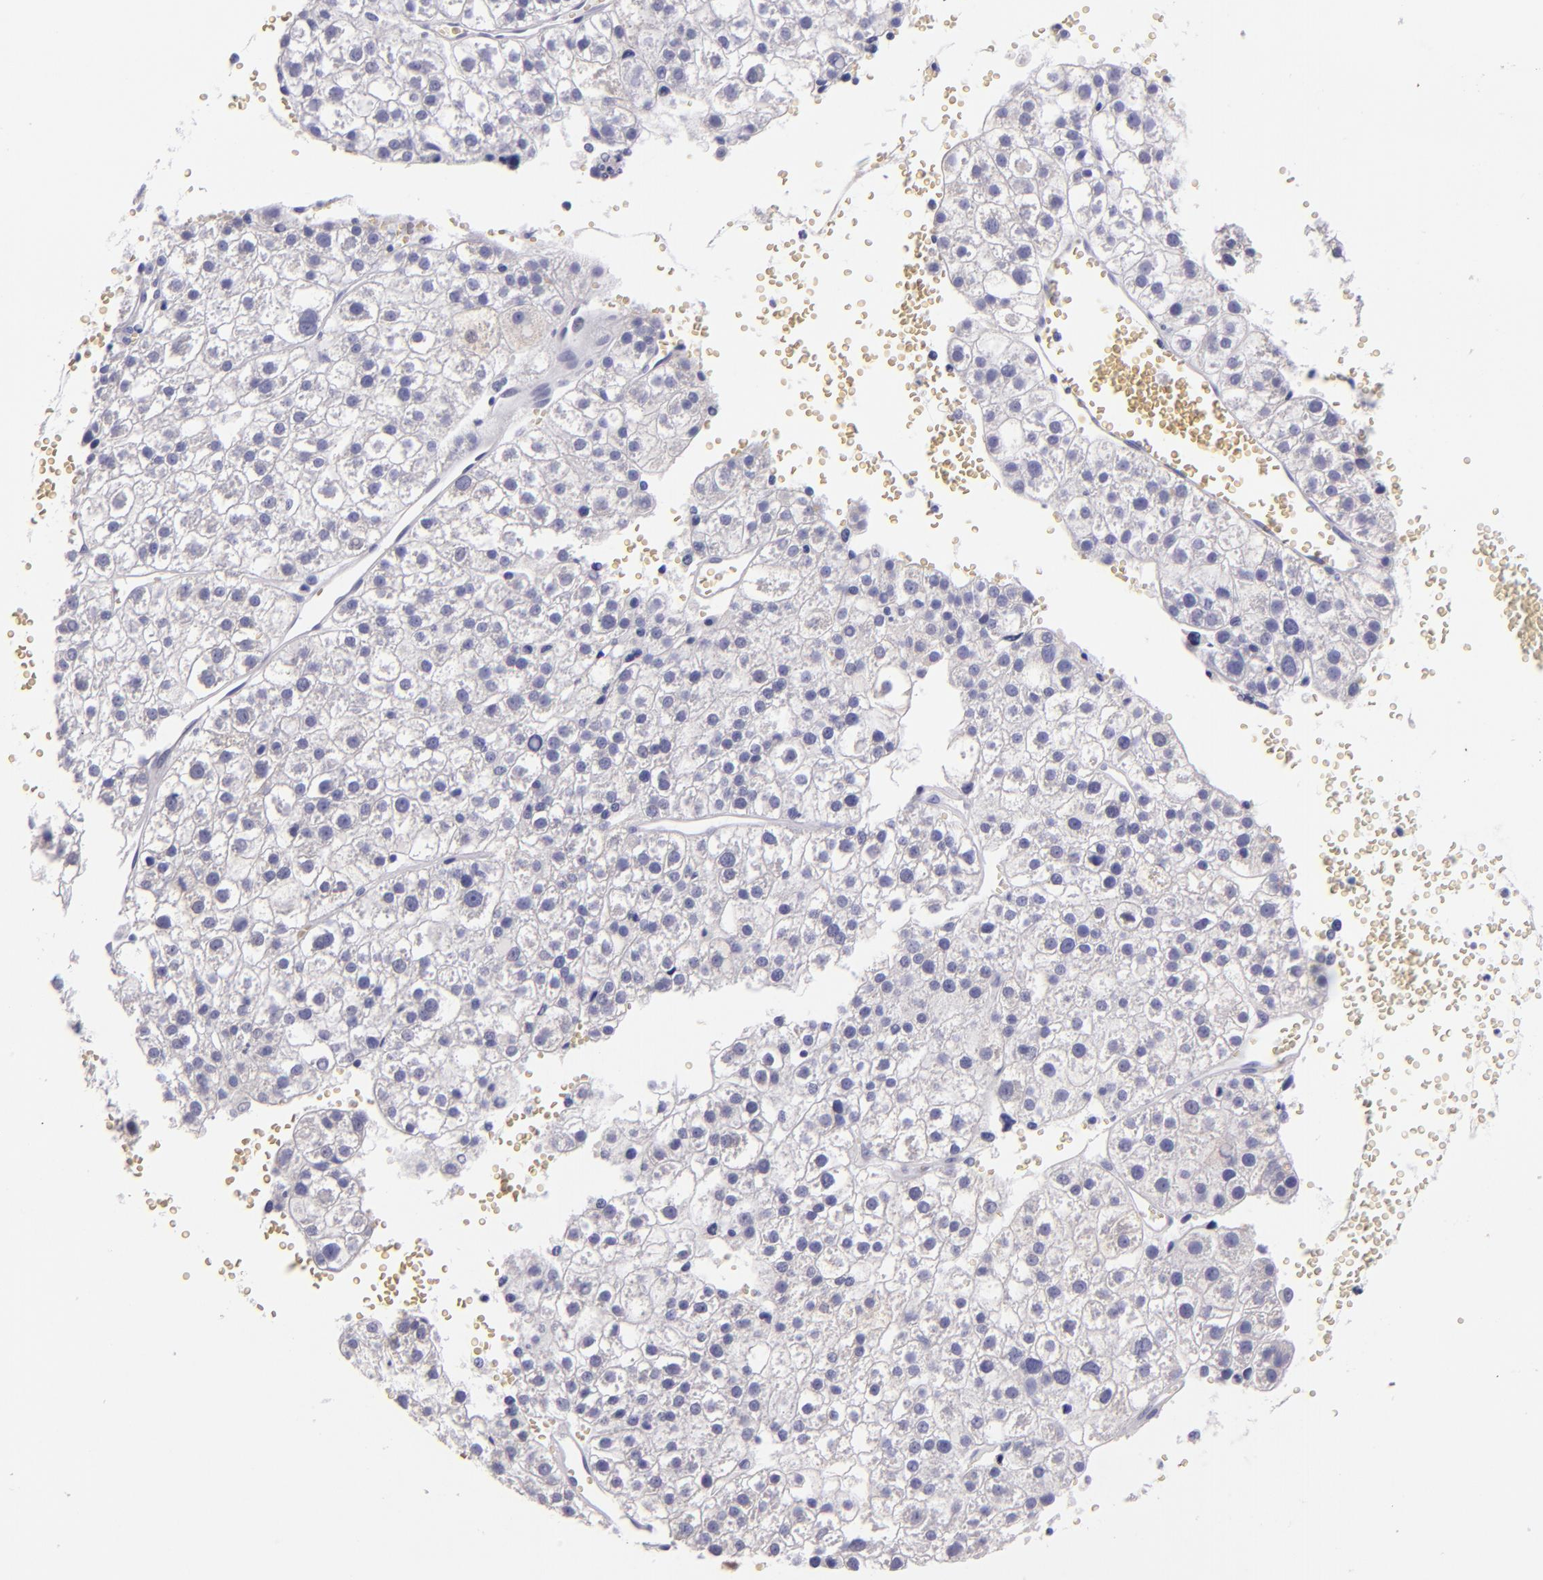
{"staining": {"intensity": "negative", "quantity": "none", "location": "none"}, "tissue": "liver cancer", "cell_type": "Tumor cells", "image_type": "cancer", "snomed": [{"axis": "morphology", "description": "Carcinoma, Hepatocellular, NOS"}, {"axis": "topography", "description": "Liver"}], "caption": "Human liver cancer (hepatocellular carcinoma) stained for a protein using IHC exhibits no expression in tumor cells.", "gene": "MUC5AC", "patient": {"sex": "female", "age": 85}}